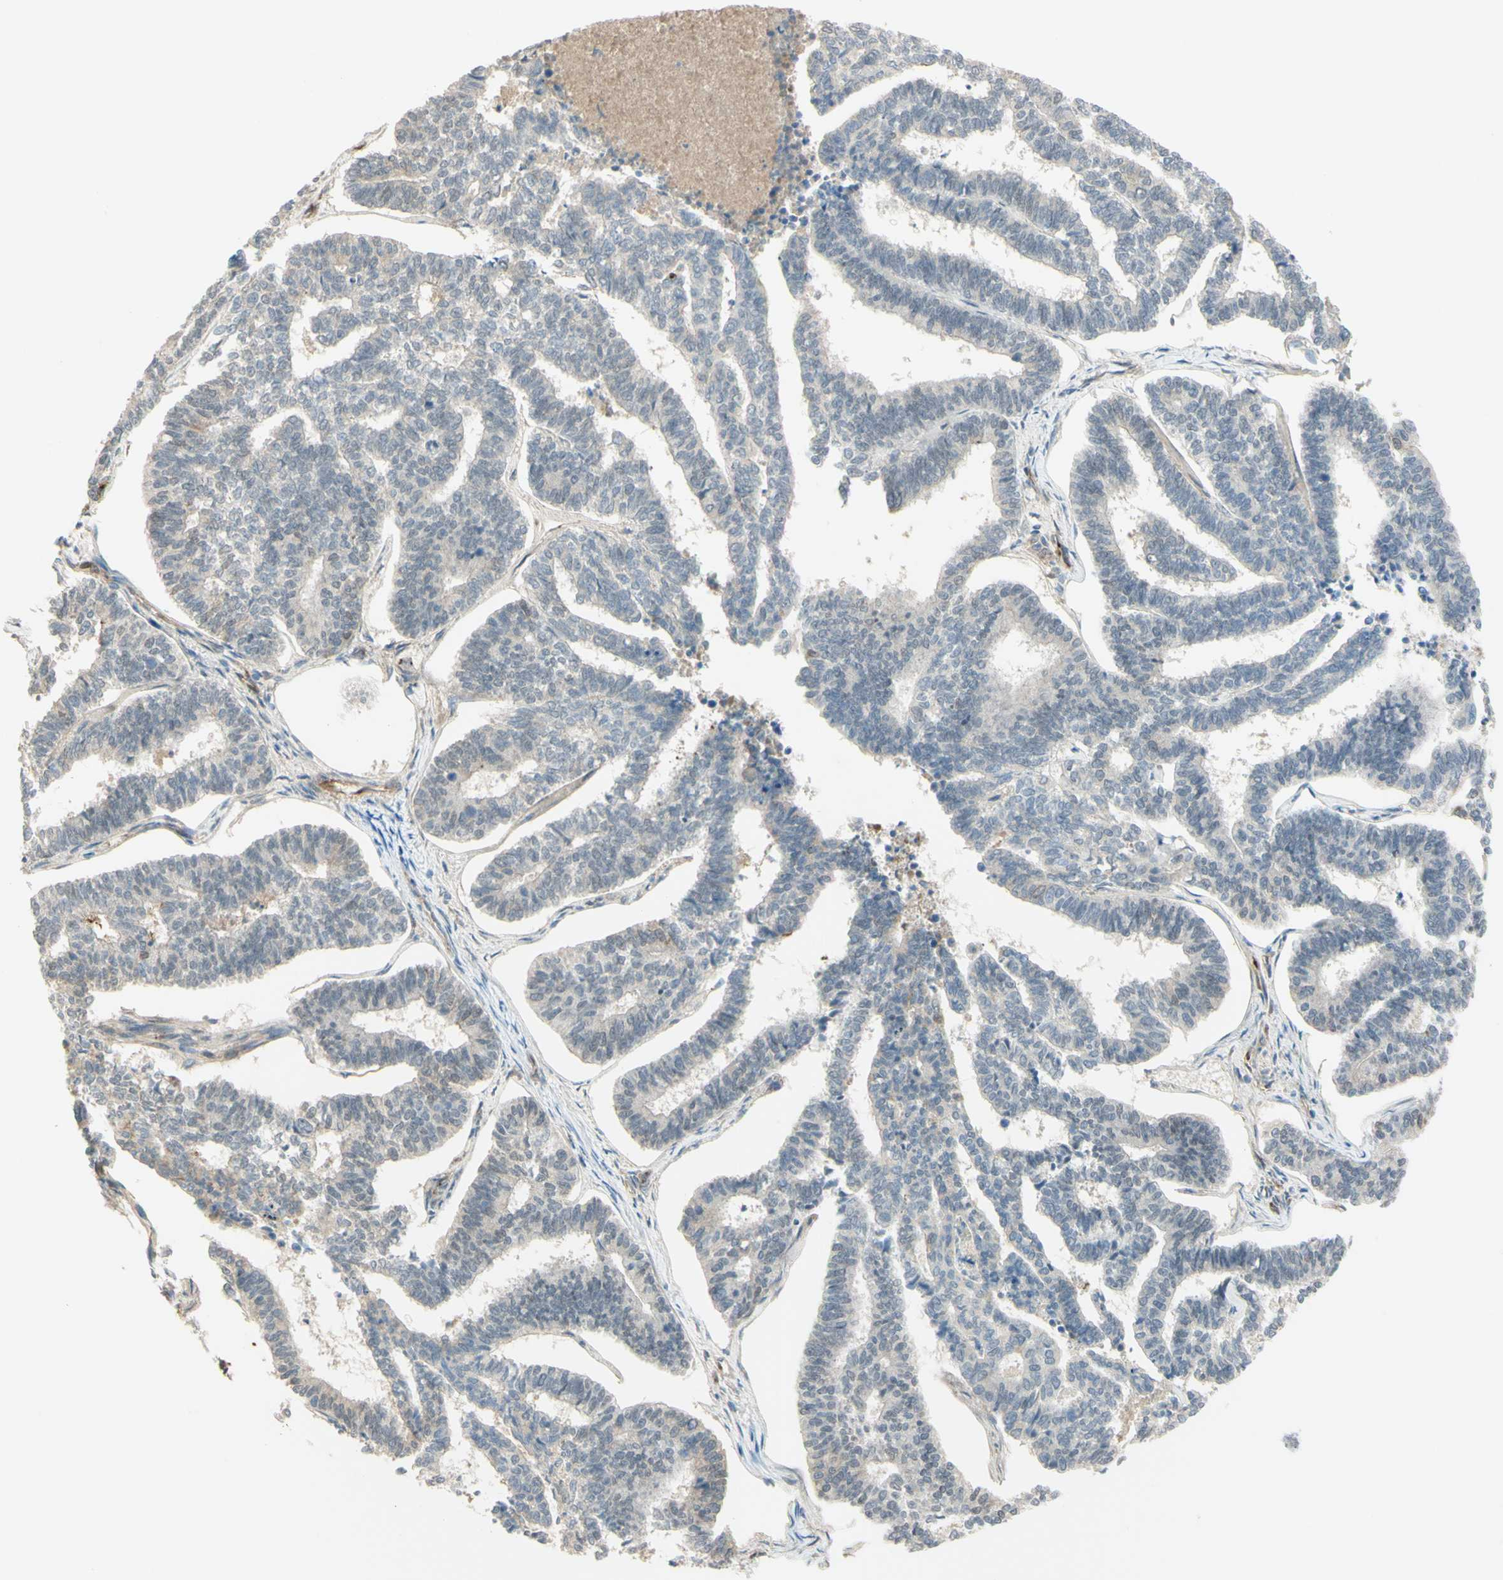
{"staining": {"intensity": "moderate", "quantity": "<25%", "location": "cytoplasmic/membranous"}, "tissue": "endometrial cancer", "cell_type": "Tumor cells", "image_type": "cancer", "snomed": [{"axis": "morphology", "description": "Adenocarcinoma, NOS"}, {"axis": "topography", "description": "Endometrium"}], "caption": "Immunohistochemical staining of human endometrial cancer exhibits moderate cytoplasmic/membranous protein expression in approximately <25% of tumor cells. Nuclei are stained in blue.", "gene": "ANGPT2", "patient": {"sex": "female", "age": 70}}